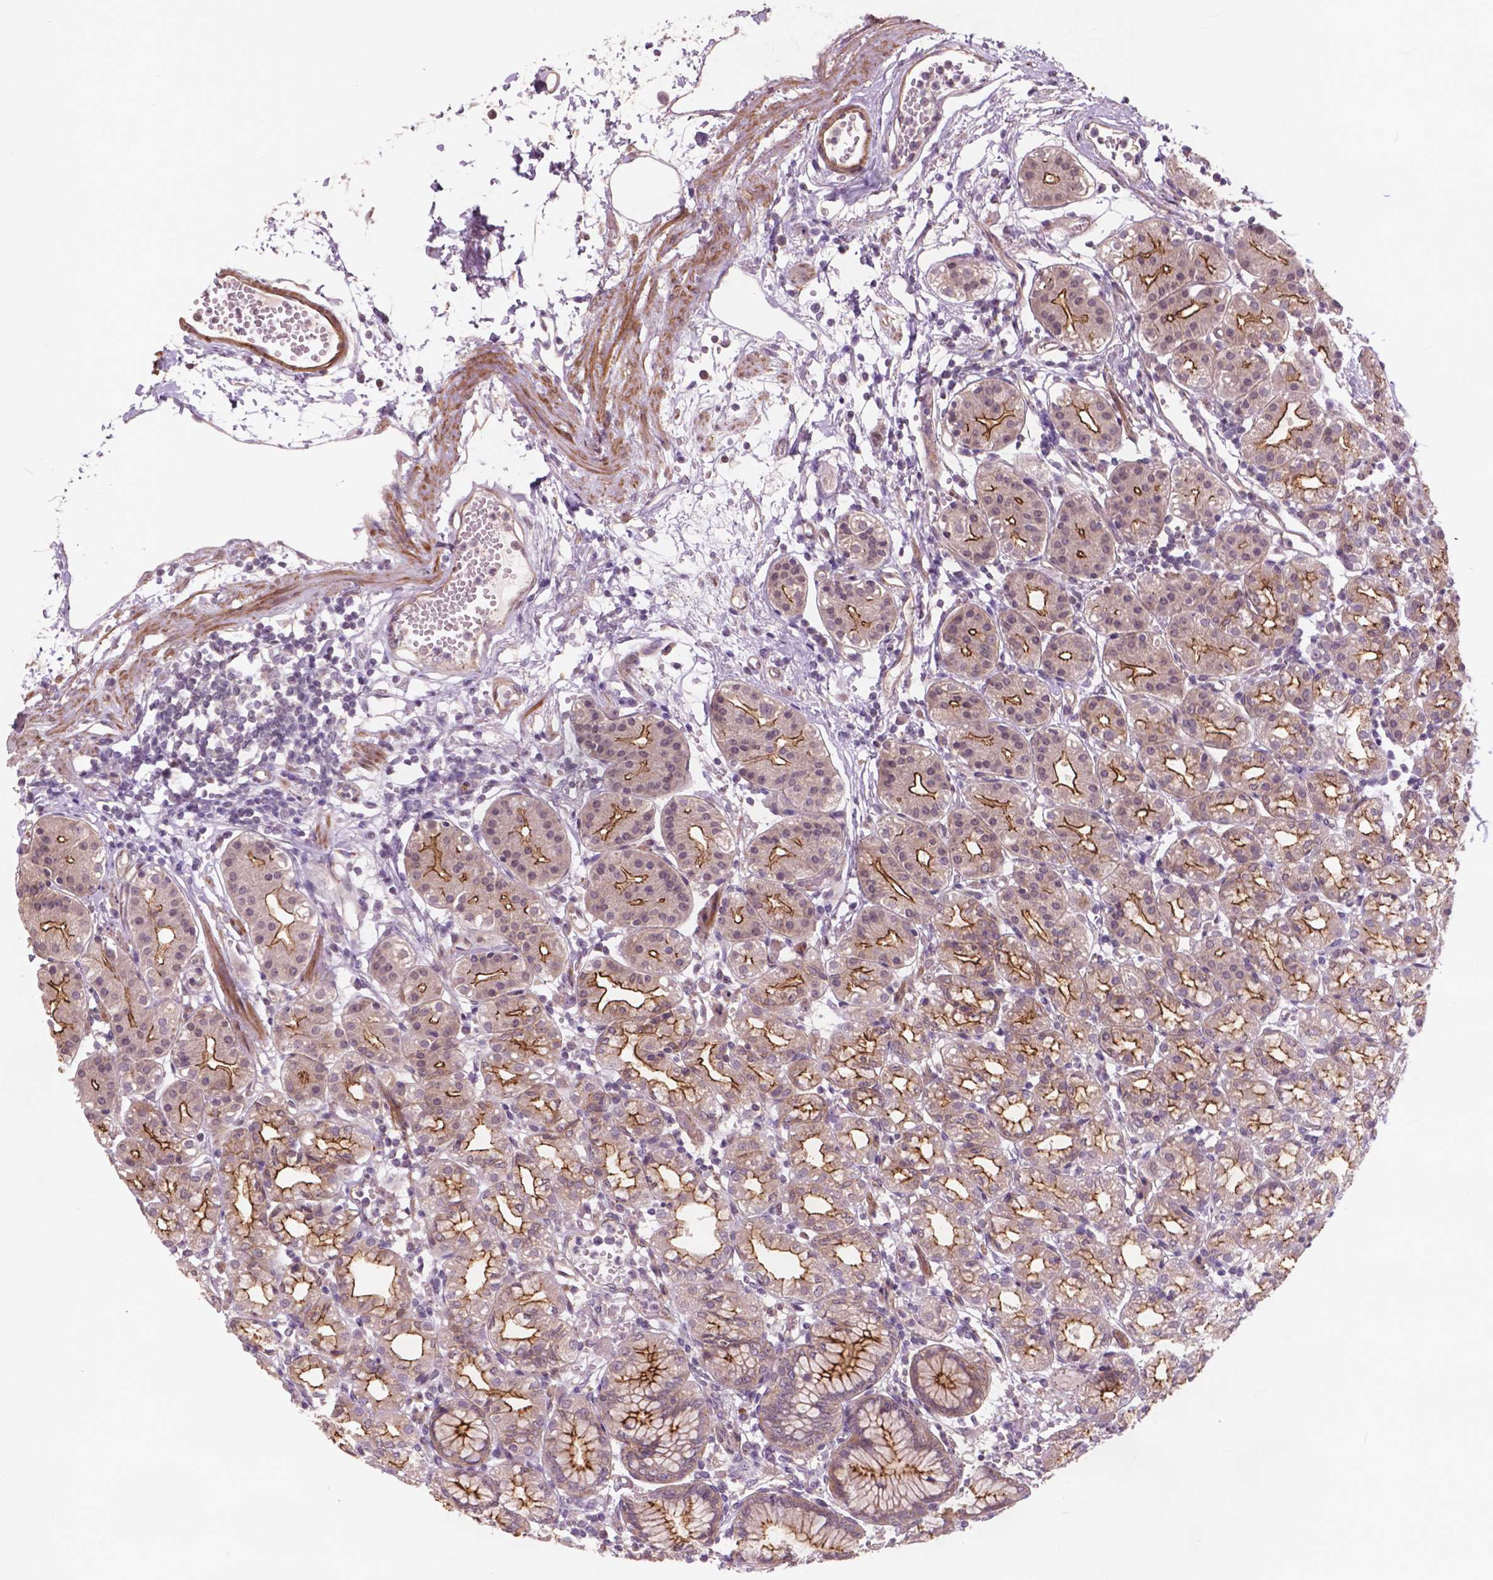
{"staining": {"intensity": "strong", "quantity": "25%-75%", "location": "cytoplasmic/membranous"}, "tissue": "stomach", "cell_type": "Glandular cells", "image_type": "normal", "snomed": [{"axis": "morphology", "description": "Normal tissue, NOS"}, {"axis": "topography", "description": "Skeletal muscle"}, {"axis": "topography", "description": "Stomach"}], "caption": "Glandular cells demonstrate strong cytoplasmic/membranous expression in approximately 25%-75% of cells in unremarkable stomach. The staining was performed using DAB (3,3'-diaminobenzidine), with brown indicating positive protein expression. Nuclei are stained blue with hematoxylin.", "gene": "RFPL4B", "patient": {"sex": "female", "age": 57}}